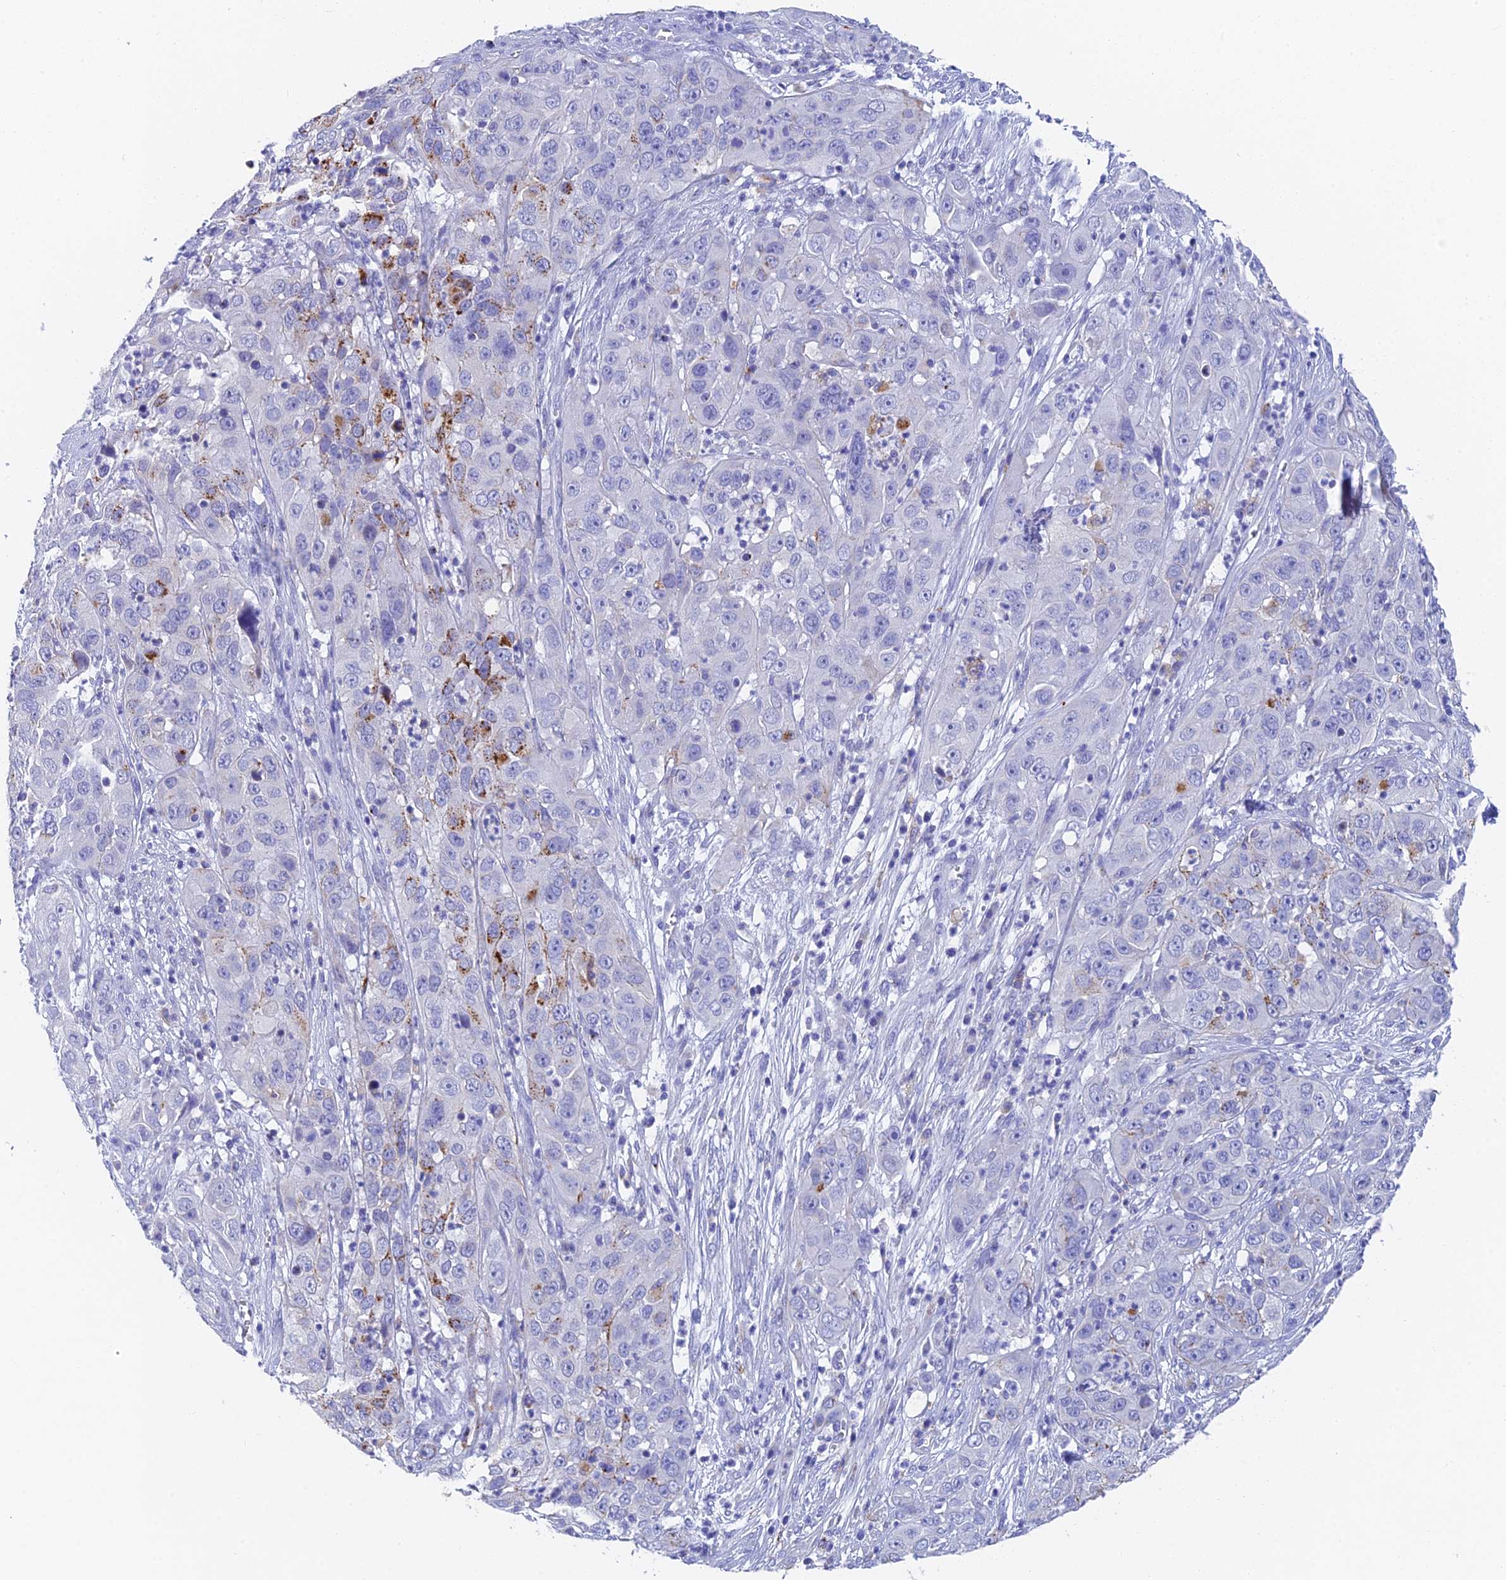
{"staining": {"intensity": "moderate", "quantity": "<25%", "location": "cytoplasmic/membranous"}, "tissue": "cervical cancer", "cell_type": "Tumor cells", "image_type": "cancer", "snomed": [{"axis": "morphology", "description": "Squamous cell carcinoma, NOS"}, {"axis": "topography", "description": "Cervix"}], "caption": "Immunohistochemical staining of cervical cancer (squamous cell carcinoma) displays low levels of moderate cytoplasmic/membranous protein positivity in about <25% of tumor cells.", "gene": "ADAMTS13", "patient": {"sex": "female", "age": 32}}